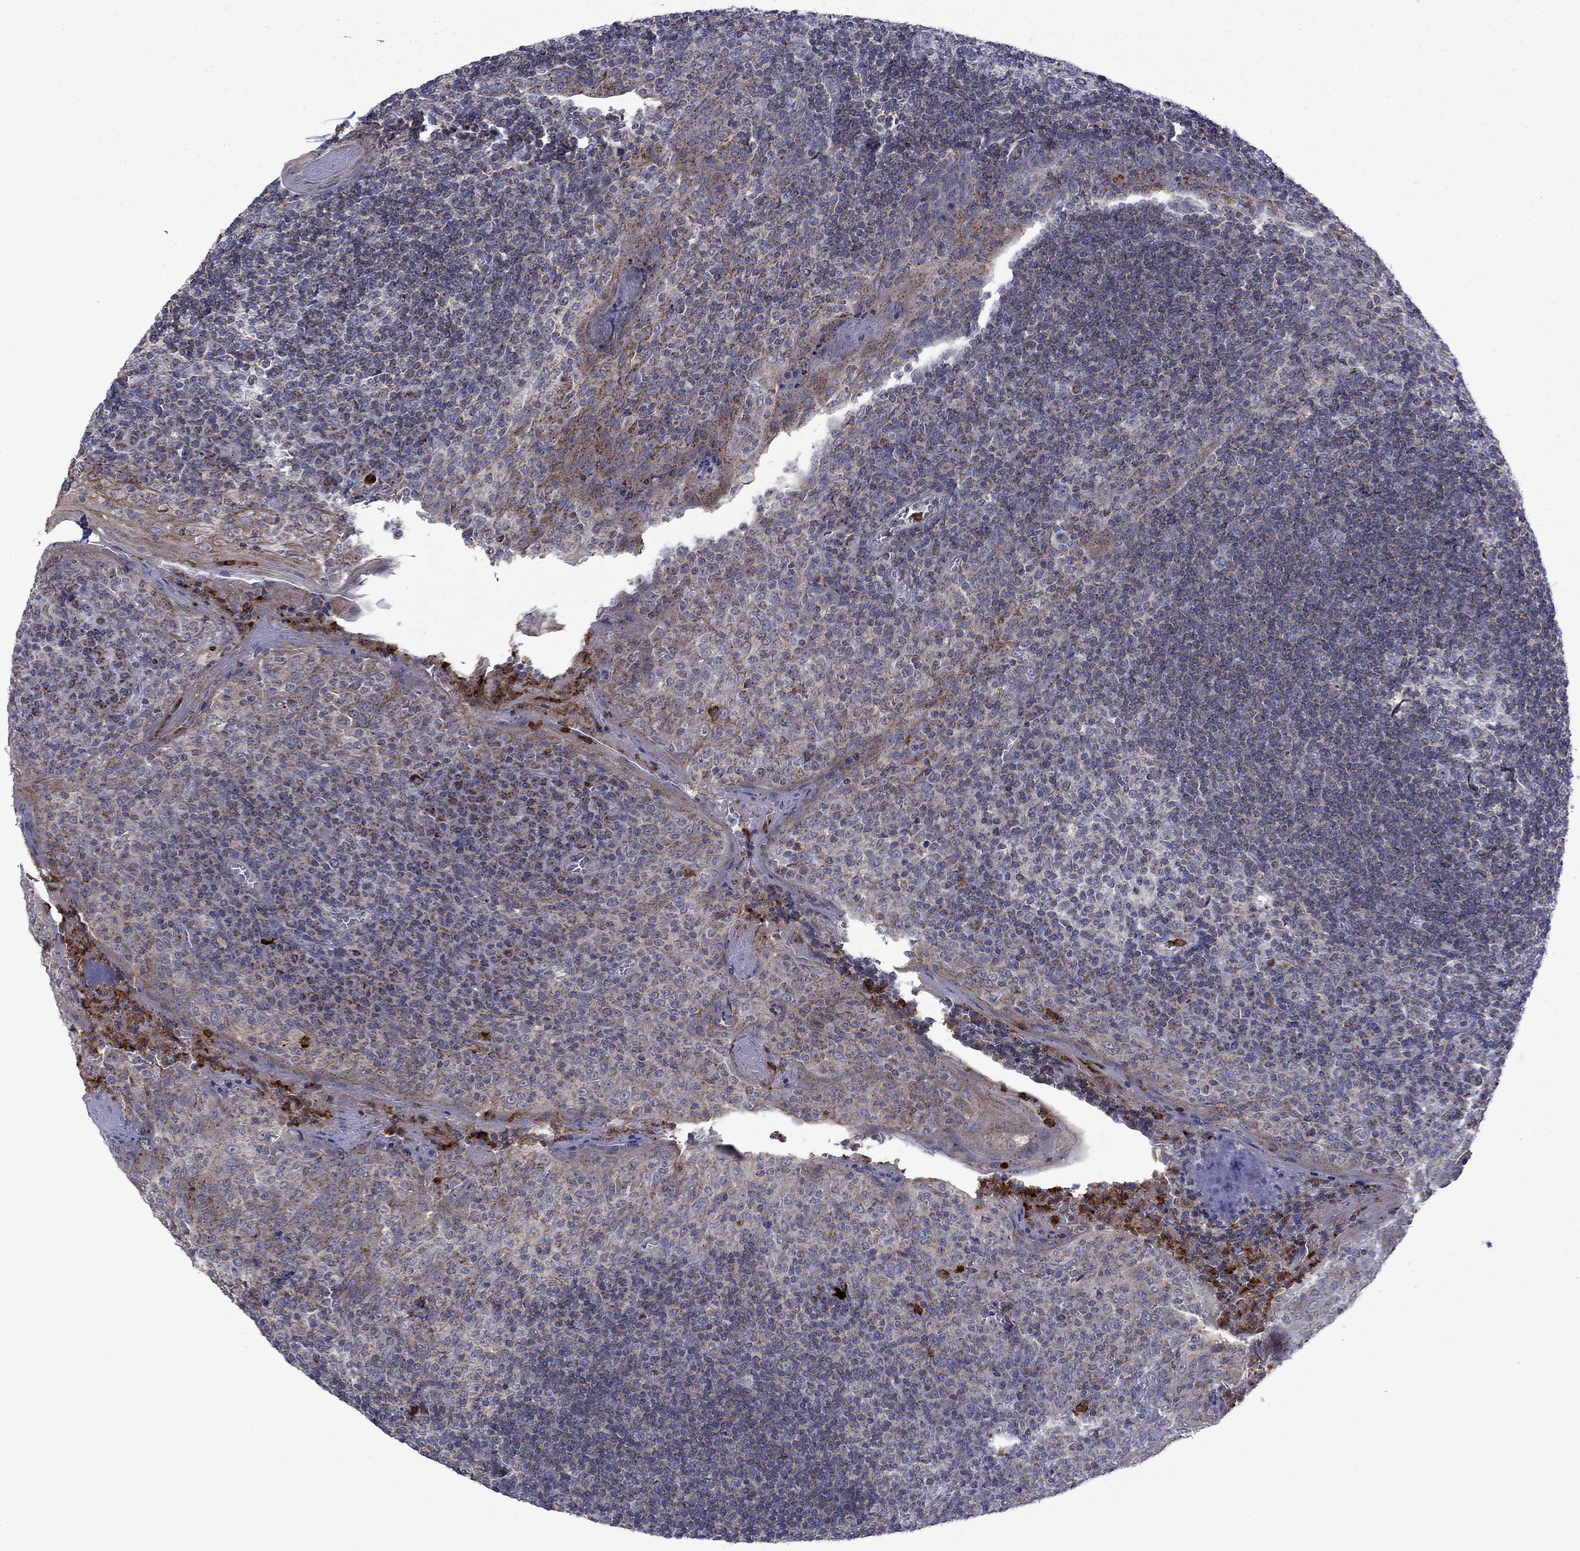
{"staining": {"intensity": "negative", "quantity": "none", "location": "none"}, "tissue": "tonsil", "cell_type": "Germinal center cells", "image_type": "normal", "snomed": [{"axis": "morphology", "description": "Normal tissue, NOS"}, {"axis": "topography", "description": "Tonsil"}], "caption": "Germinal center cells are negative for brown protein staining in normal tonsil. Brightfield microscopy of IHC stained with DAB (brown) and hematoxylin (blue), captured at high magnification.", "gene": "DOP1B", "patient": {"sex": "female", "age": 13}}